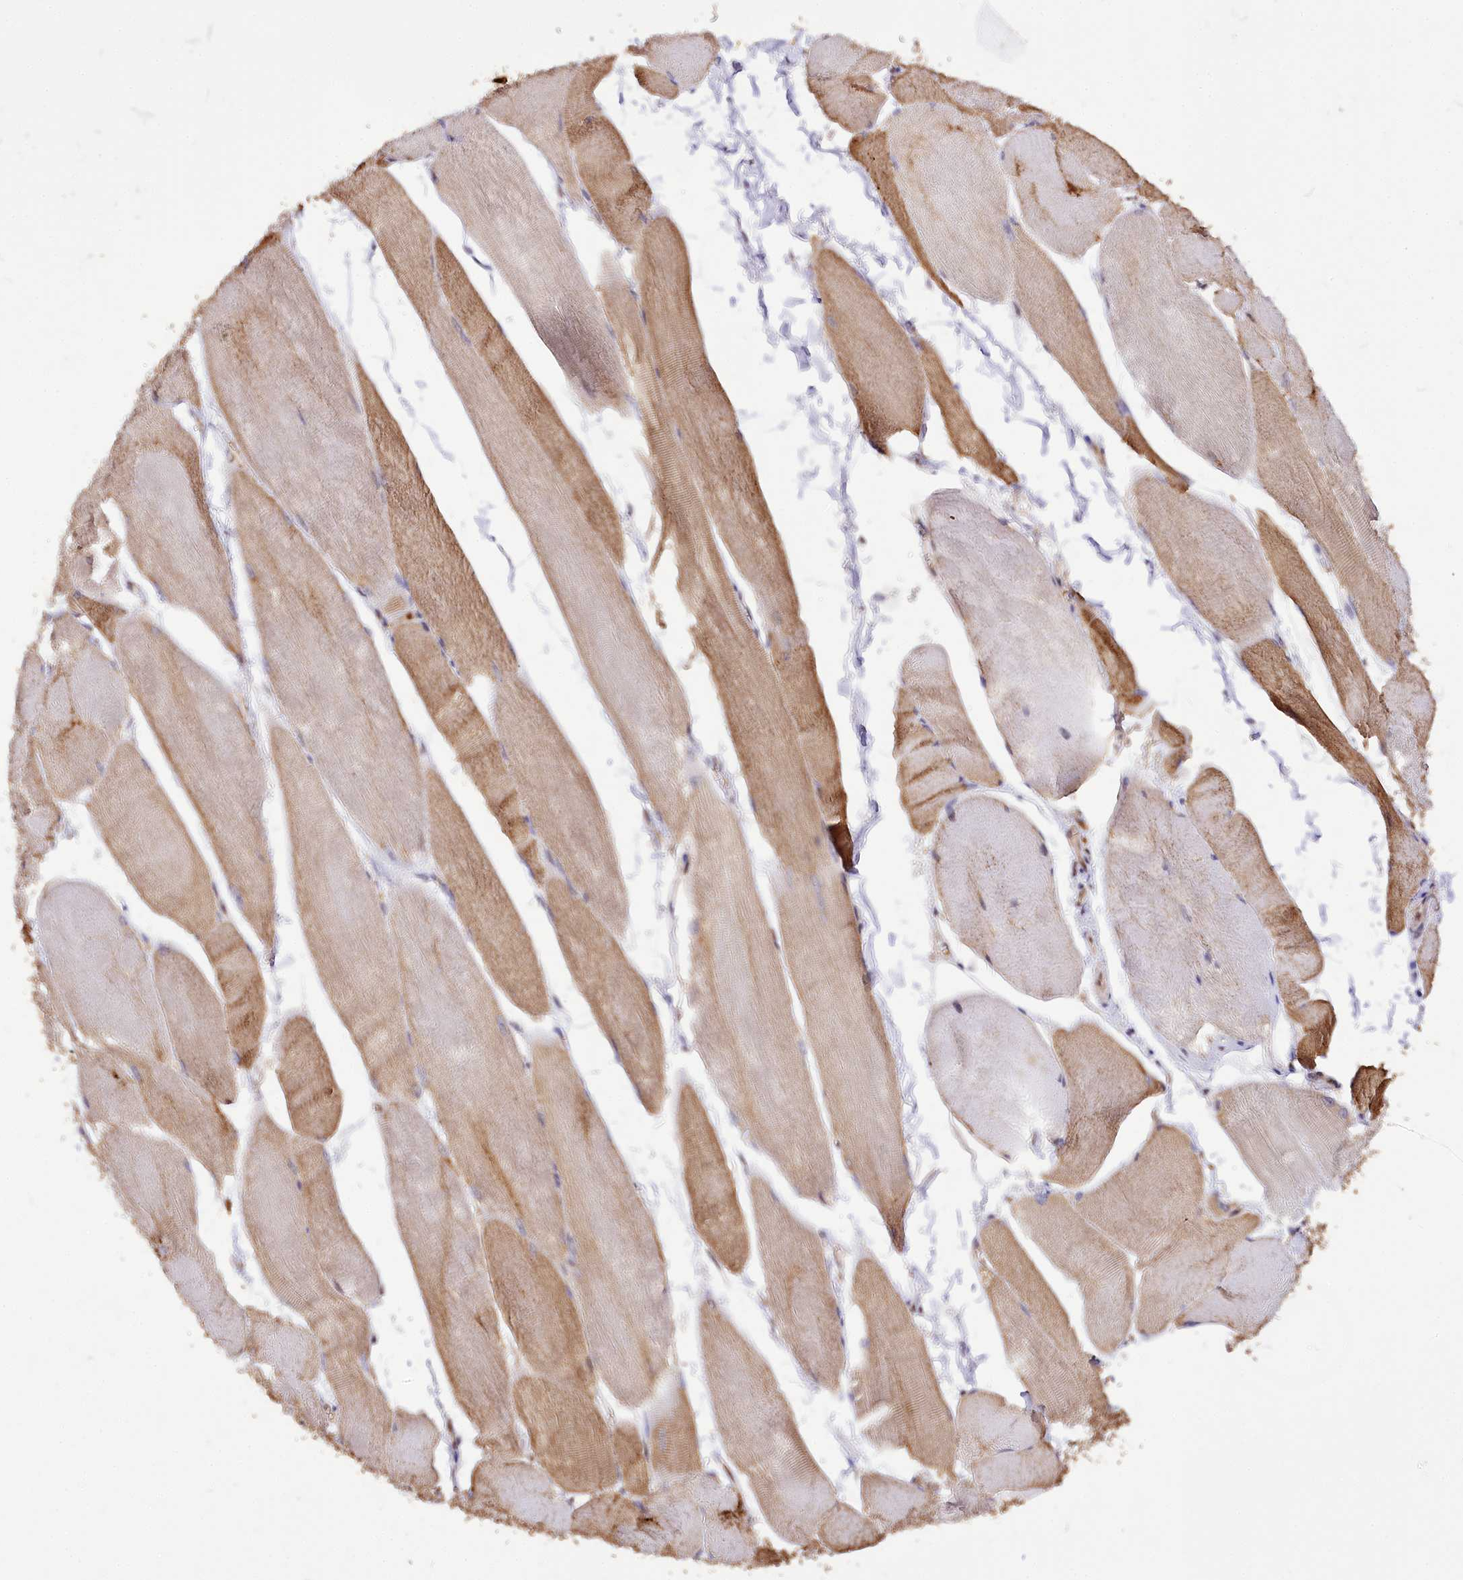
{"staining": {"intensity": "moderate", "quantity": ">75%", "location": "cytoplasmic/membranous"}, "tissue": "skeletal muscle", "cell_type": "Myocytes", "image_type": "normal", "snomed": [{"axis": "morphology", "description": "Normal tissue, NOS"}, {"axis": "morphology", "description": "Basal cell carcinoma"}, {"axis": "topography", "description": "Skeletal muscle"}], "caption": "Skeletal muscle was stained to show a protein in brown. There is medium levels of moderate cytoplasmic/membranous staining in about >75% of myocytes.", "gene": "GNL3L", "patient": {"sex": "female", "age": 64}}